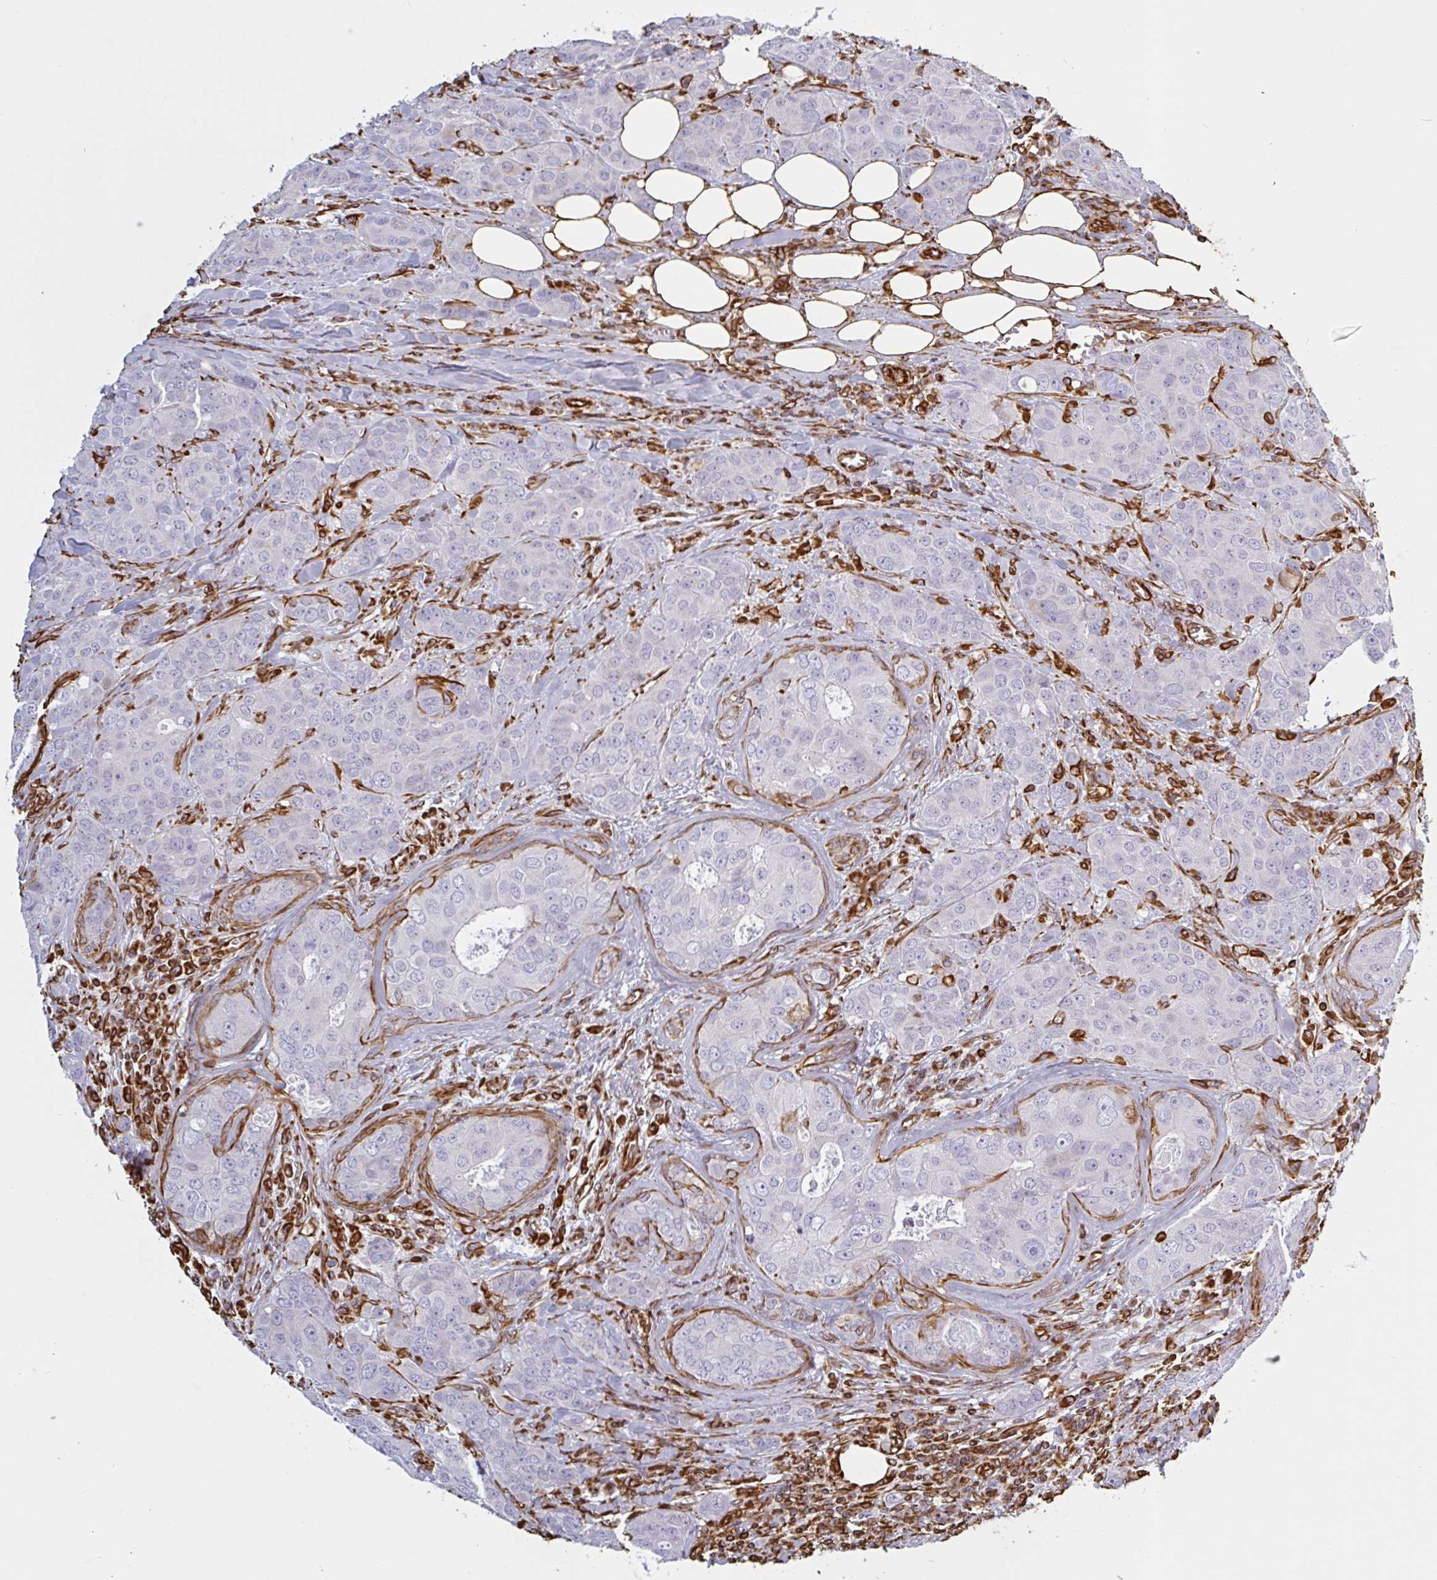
{"staining": {"intensity": "negative", "quantity": "none", "location": "none"}, "tissue": "breast cancer", "cell_type": "Tumor cells", "image_type": "cancer", "snomed": [{"axis": "morphology", "description": "Duct carcinoma"}, {"axis": "topography", "description": "Breast"}], "caption": "A histopathology image of breast cancer (intraductal carcinoma) stained for a protein displays no brown staining in tumor cells.", "gene": "PPFIA1", "patient": {"sex": "female", "age": 43}}